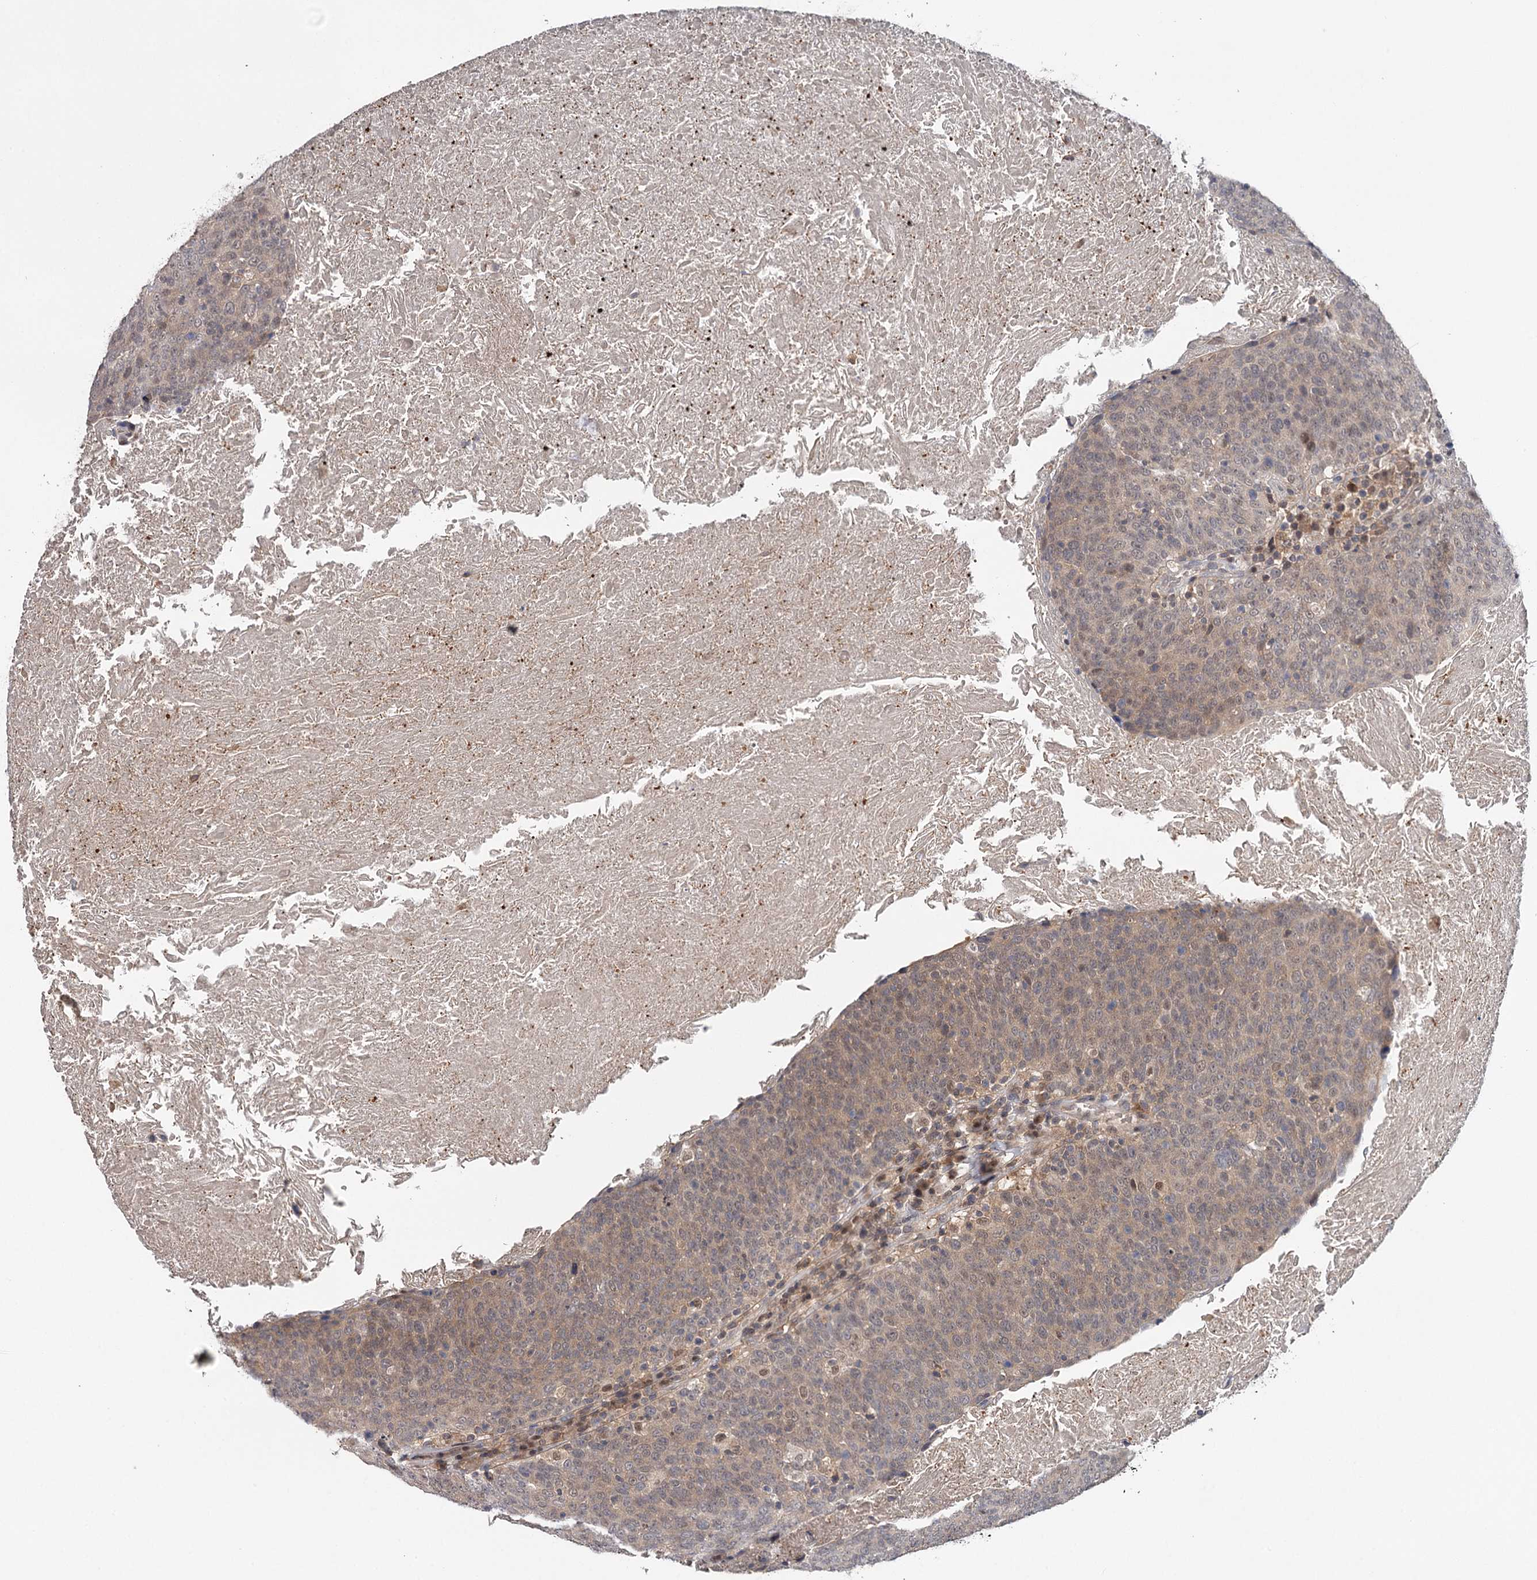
{"staining": {"intensity": "moderate", "quantity": "25%-75%", "location": "cytoplasmic/membranous,nuclear"}, "tissue": "head and neck cancer", "cell_type": "Tumor cells", "image_type": "cancer", "snomed": [{"axis": "morphology", "description": "Squamous cell carcinoma, NOS"}, {"axis": "morphology", "description": "Squamous cell carcinoma, metastatic, NOS"}, {"axis": "topography", "description": "Lymph node"}, {"axis": "topography", "description": "Head-Neck"}], "caption": "IHC image of head and neck squamous cell carcinoma stained for a protein (brown), which reveals medium levels of moderate cytoplasmic/membranous and nuclear staining in about 25%-75% of tumor cells.", "gene": "GTSF1", "patient": {"sex": "male", "age": 62}}